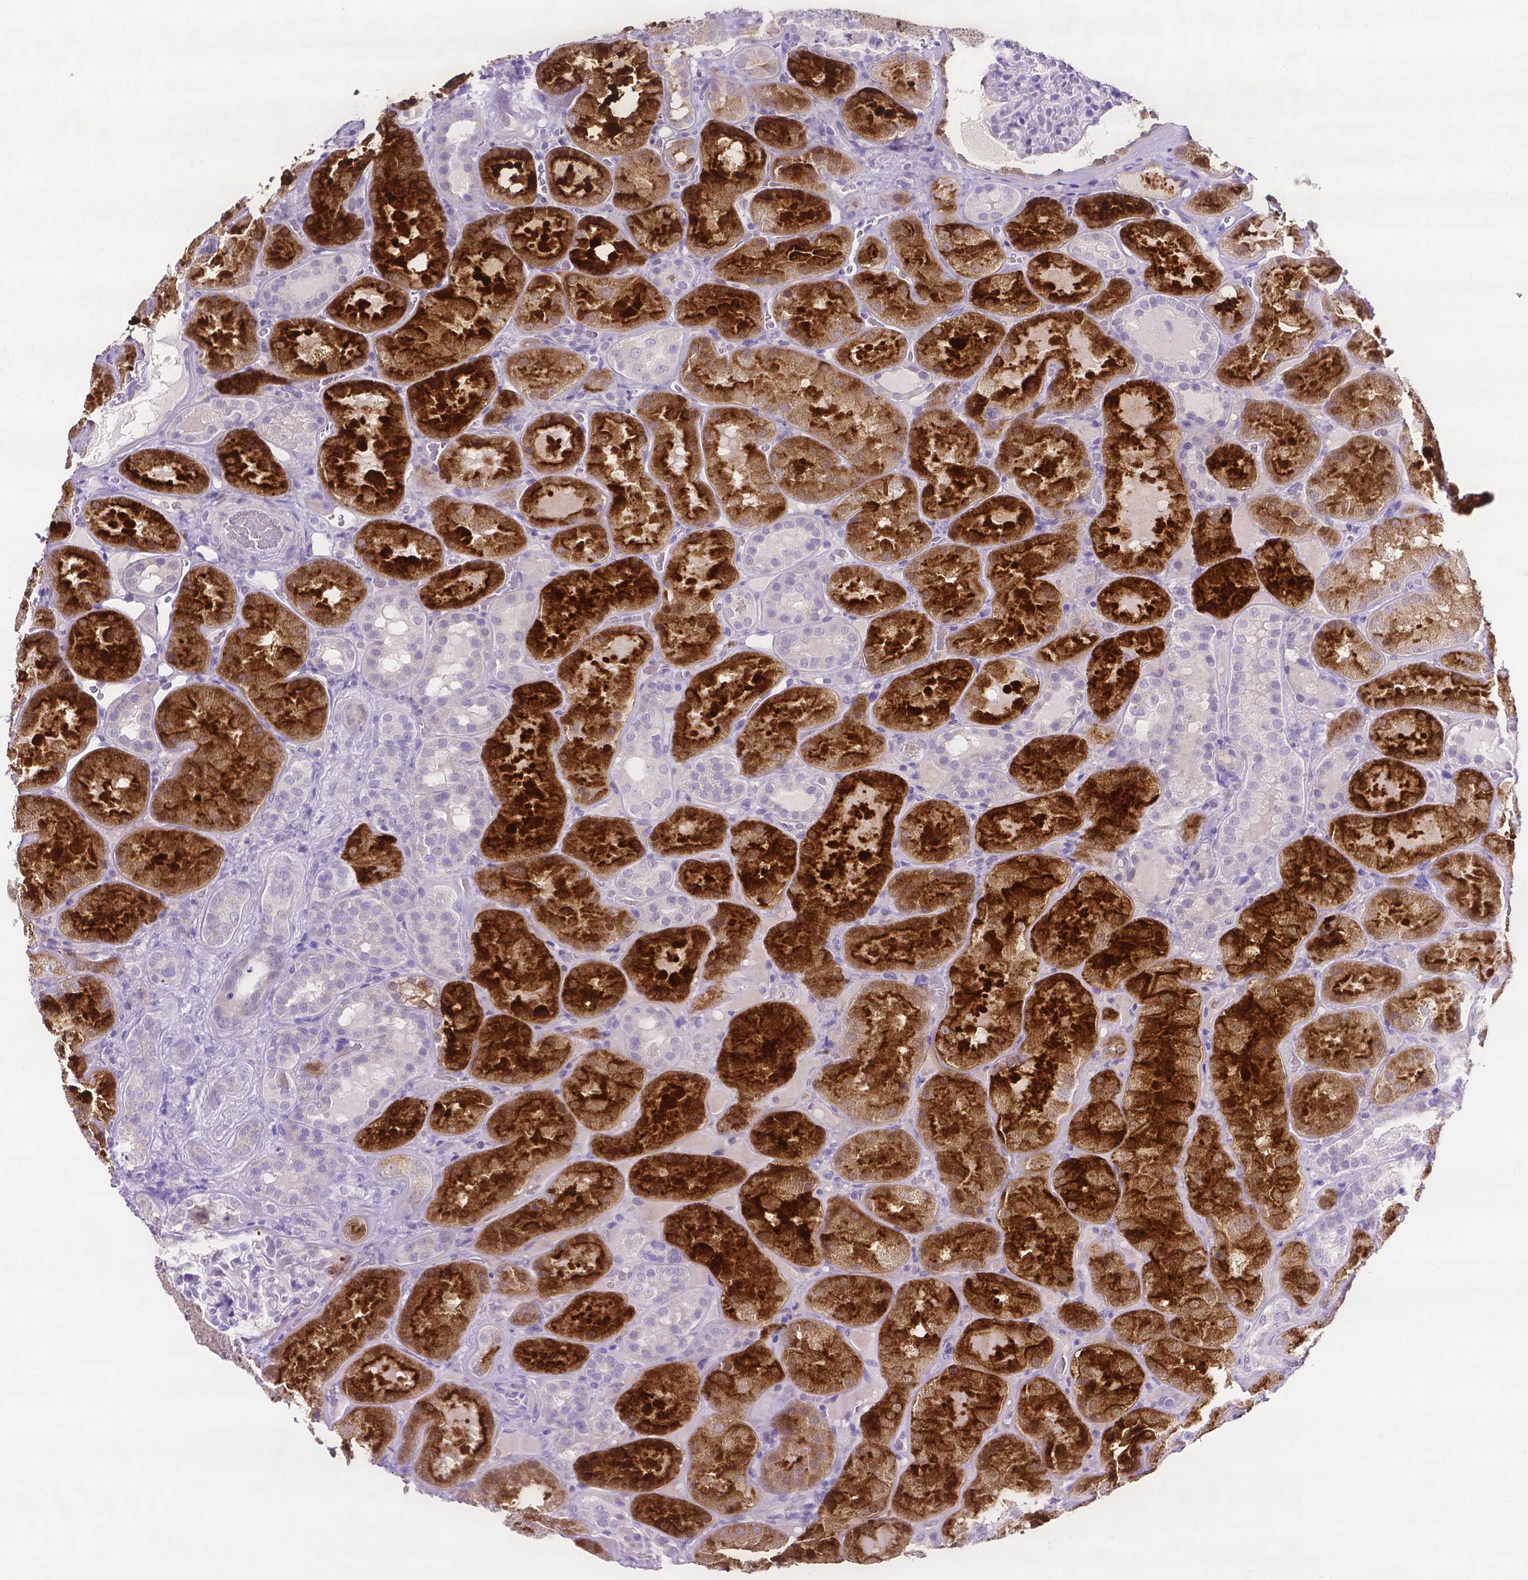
{"staining": {"intensity": "negative", "quantity": "none", "location": "none"}, "tissue": "kidney", "cell_type": "Cells in glomeruli", "image_type": "normal", "snomed": [{"axis": "morphology", "description": "Normal tissue, NOS"}, {"axis": "topography", "description": "Kidney"}], "caption": "DAB (3,3'-diaminobenzidine) immunohistochemical staining of normal kidney displays no significant expression in cells in glomeruli. (IHC, brightfield microscopy, high magnification).", "gene": "SLC22A2", "patient": {"sex": "male", "age": 73}}